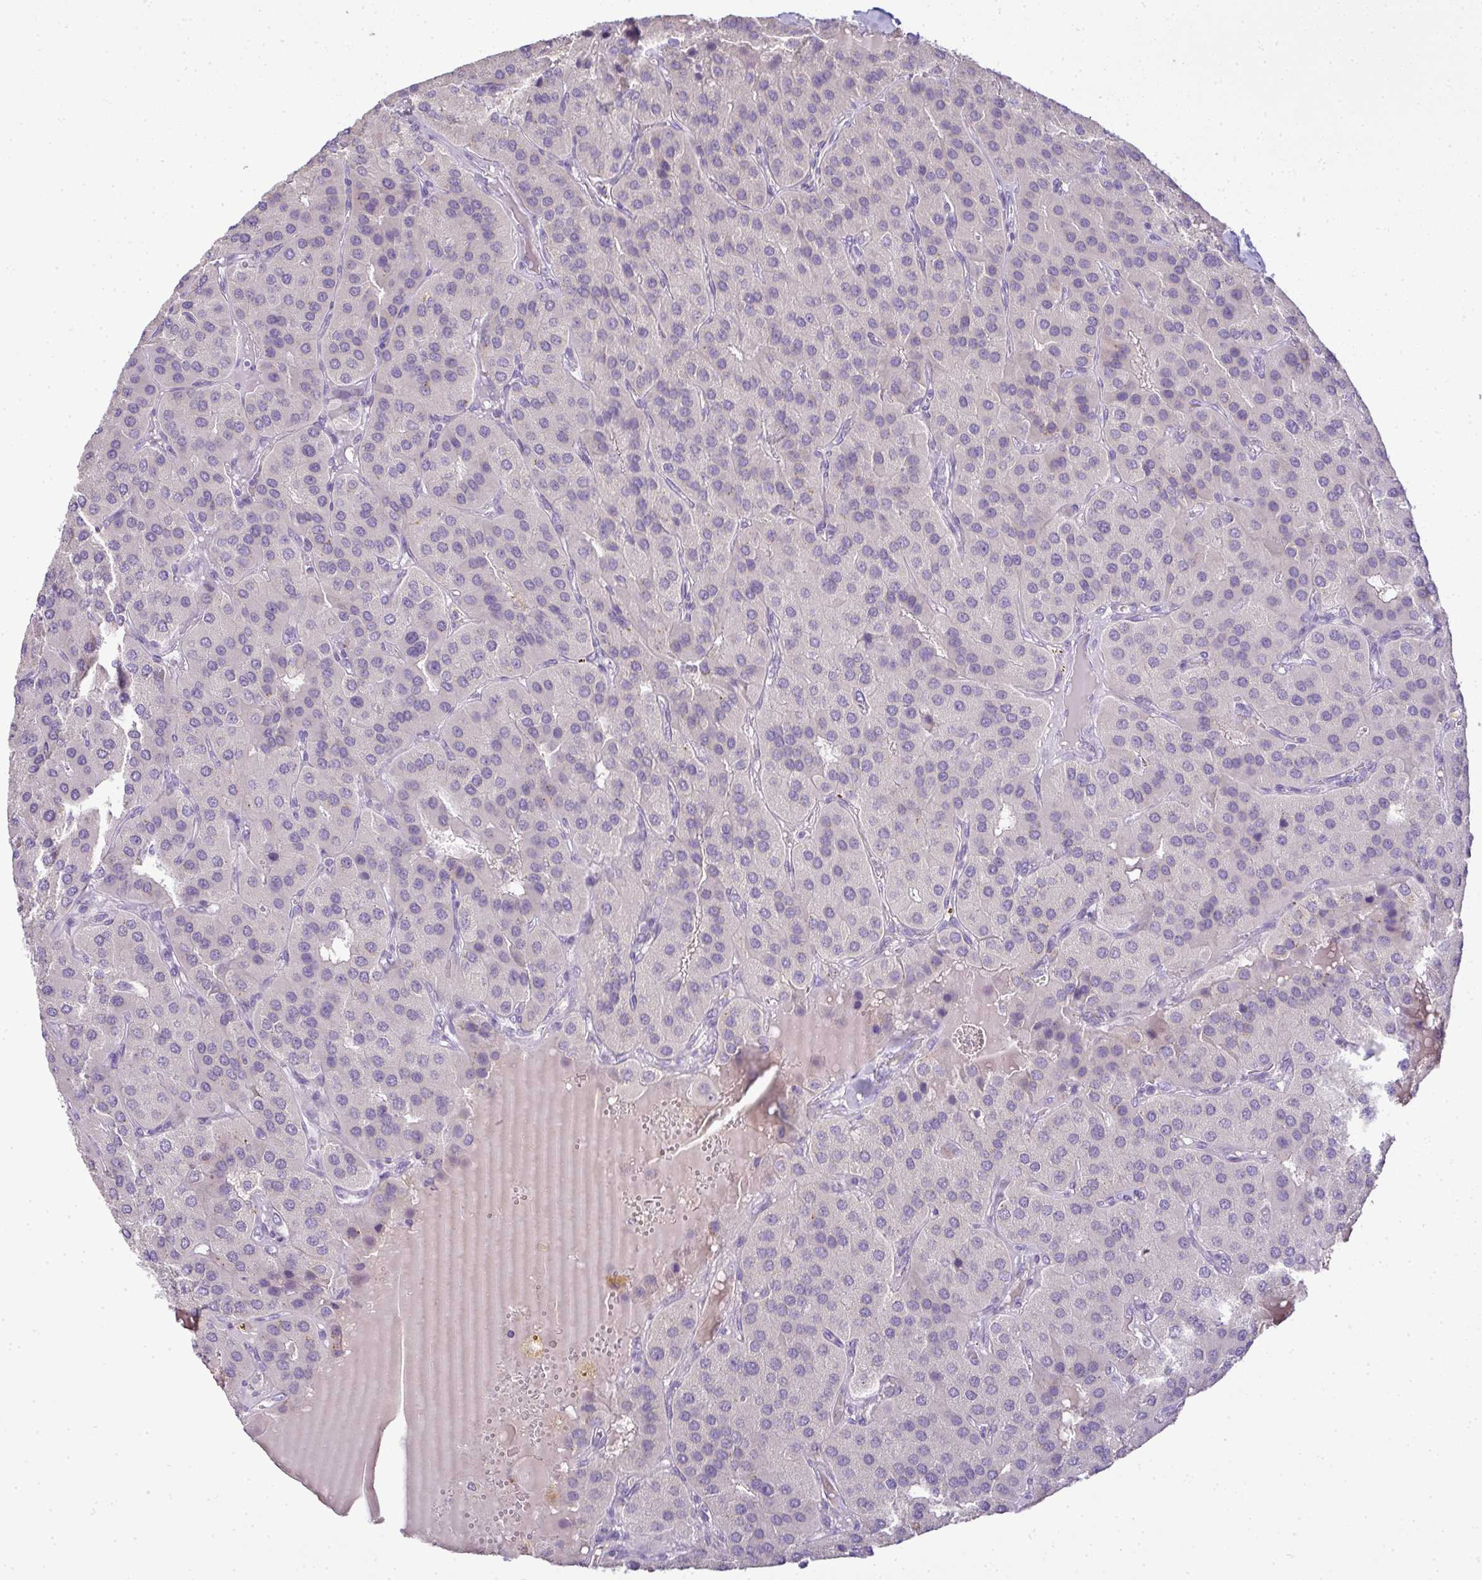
{"staining": {"intensity": "negative", "quantity": "none", "location": "none"}, "tissue": "parathyroid gland", "cell_type": "Glandular cells", "image_type": "normal", "snomed": [{"axis": "morphology", "description": "Normal tissue, NOS"}, {"axis": "morphology", "description": "Adenoma, NOS"}, {"axis": "topography", "description": "Parathyroid gland"}], "caption": "The histopathology image demonstrates no significant expression in glandular cells of parathyroid gland.", "gene": "CMPK1", "patient": {"sex": "female", "age": 86}}